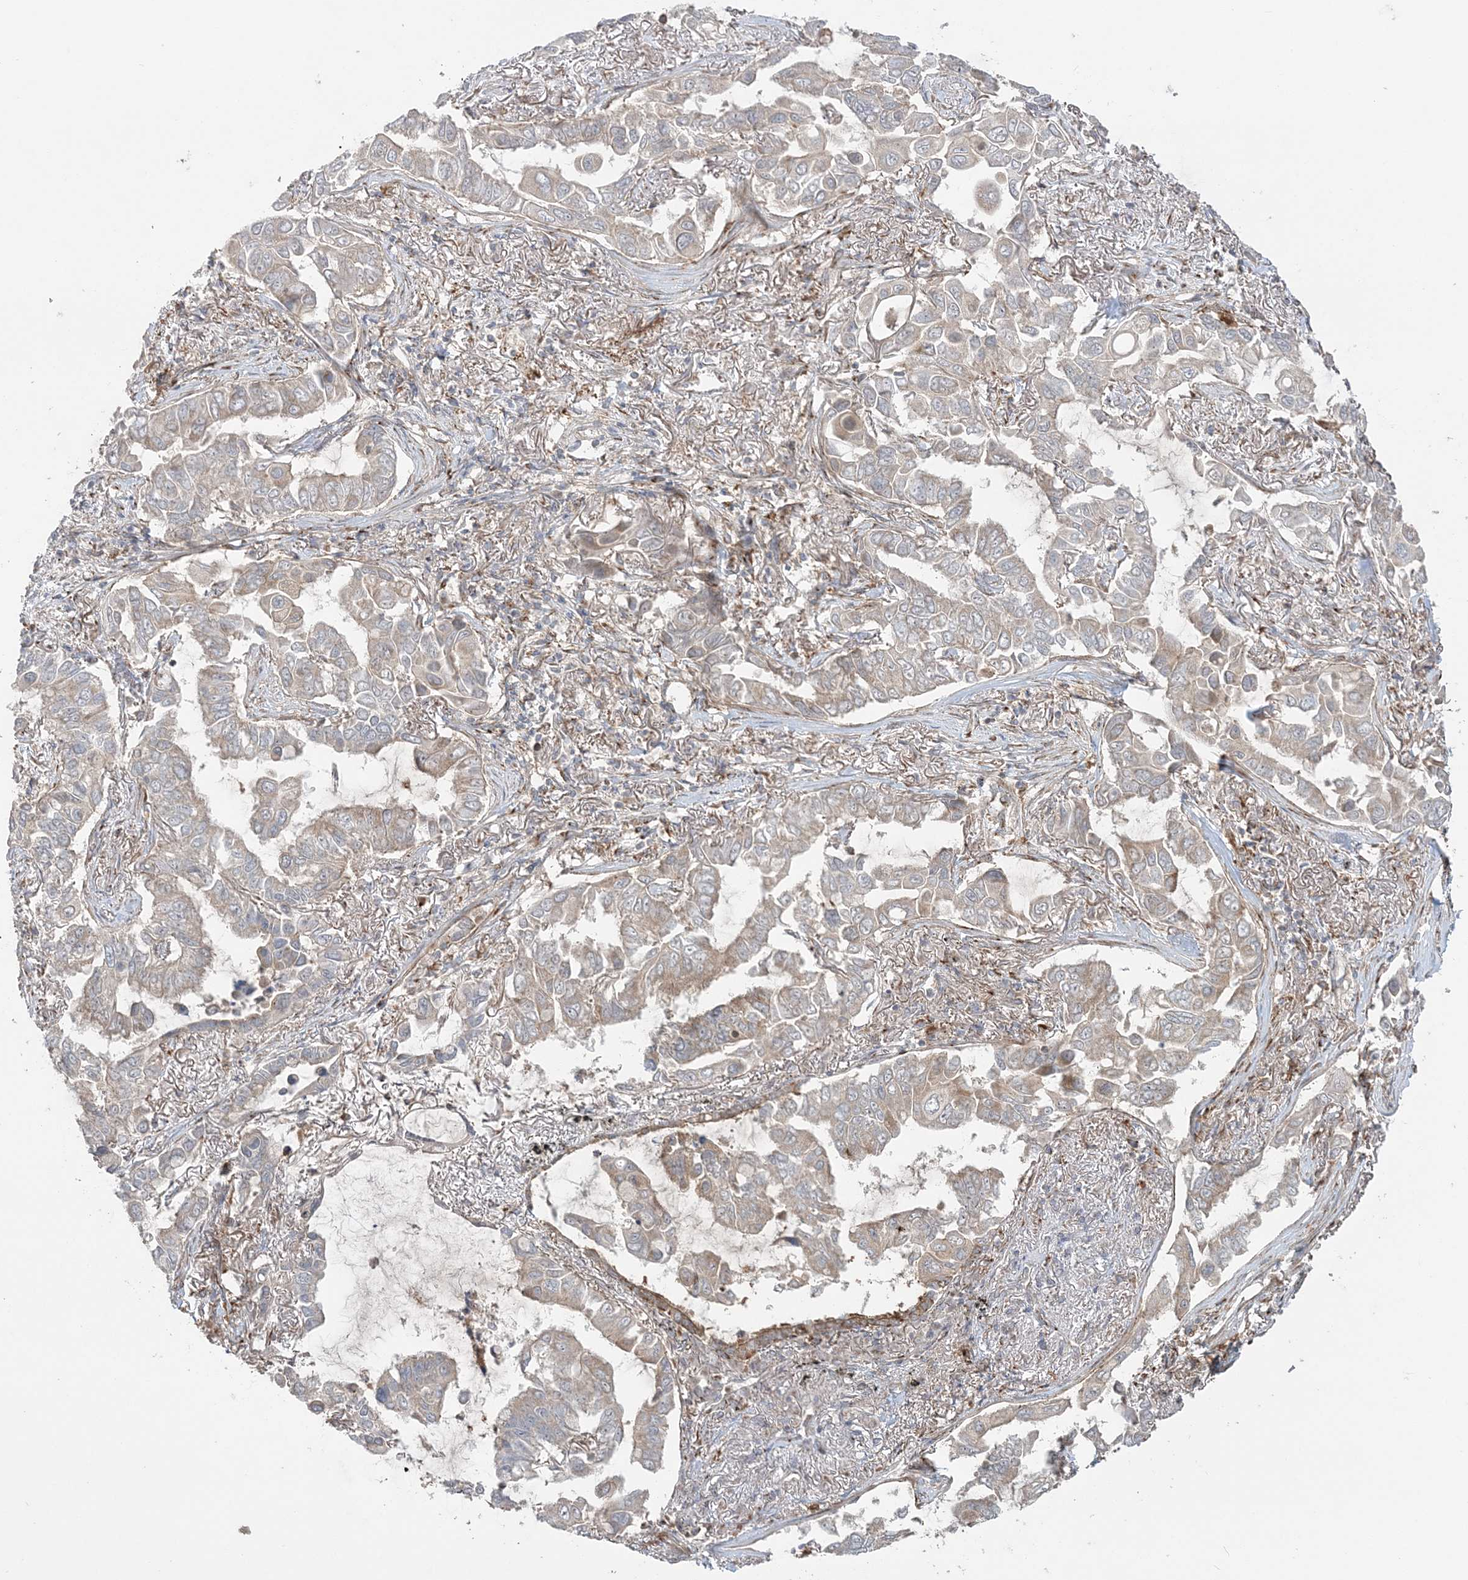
{"staining": {"intensity": "negative", "quantity": "none", "location": "none"}, "tissue": "lung cancer", "cell_type": "Tumor cells", "image_type": "cancer", "snomed": [{"axis": "morphology", "description": "Adenocarcinoma, NOS"}, {"axis": "topography", "description": "Lung"}], "caption": "The histopathology image reveals no staining of tumor cells in lung cancer. The staining was performed using DAB (3,3'-diaminobenzidine) to visualize the protein expression in brown, while the nuclei were stained in blue with hematoxylin (Magnification: 20x).", "gene": "ABCC3", "patient": {"sex": "male", "age": 64}}